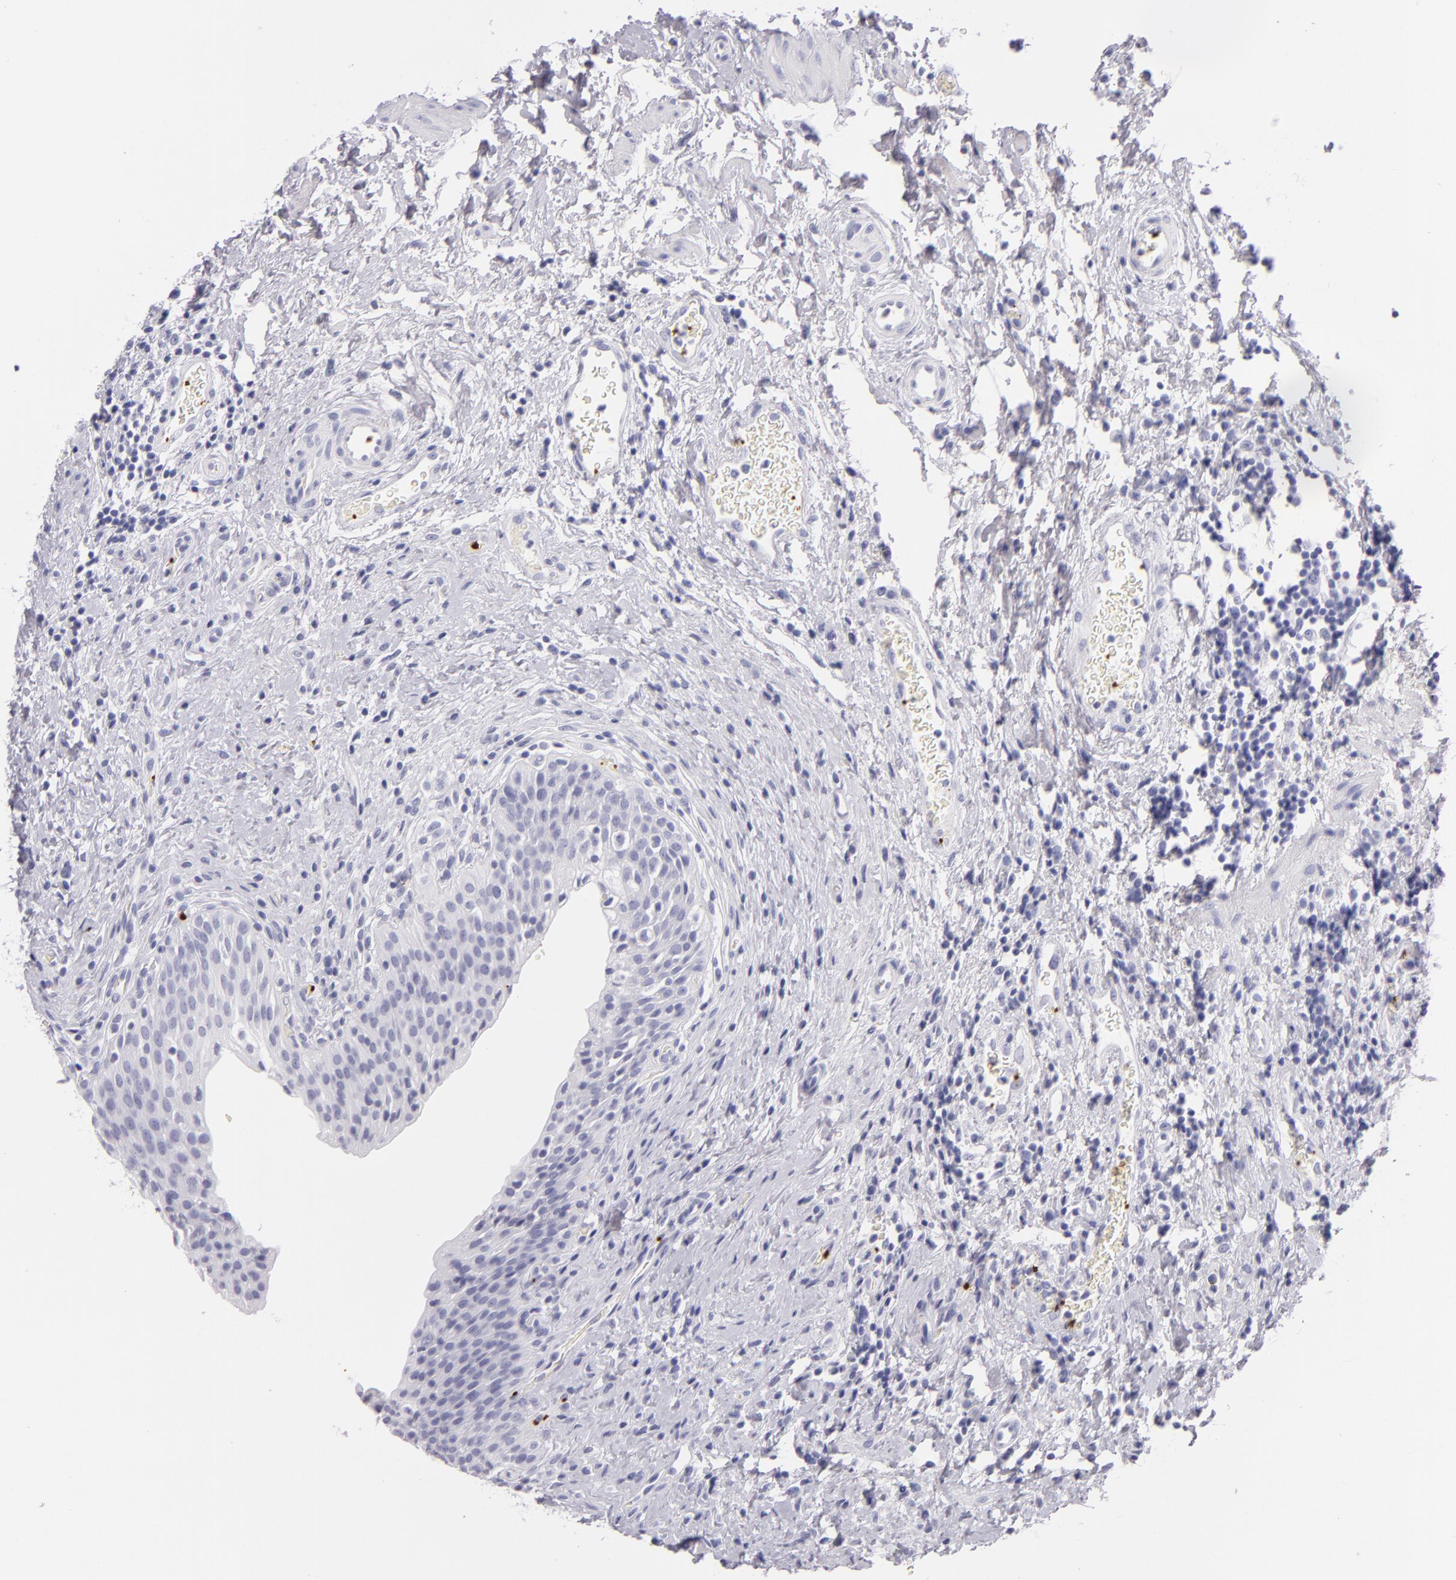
{"staining": {"intensity": "negative", "quantity": "none", "location": "none"}, "tissue": "urinary bladder", "cell_type": "Urothelial cells", "image_type": "normal", "snomed": [{"axis": "morphology", "description": "Normal tissue, NOS"}, {"axis": "topography", "description": "Urinary bladder"}], "caption": "This image is of normal urinary bladder stained with immunohistochemistry (IHC) to label a protein in brown with the nuclei are counter-stained blue. There is no positivity in urothelial cells.", "gene": "GP1BA", "patient": {"sex": "male", "age": 51}}